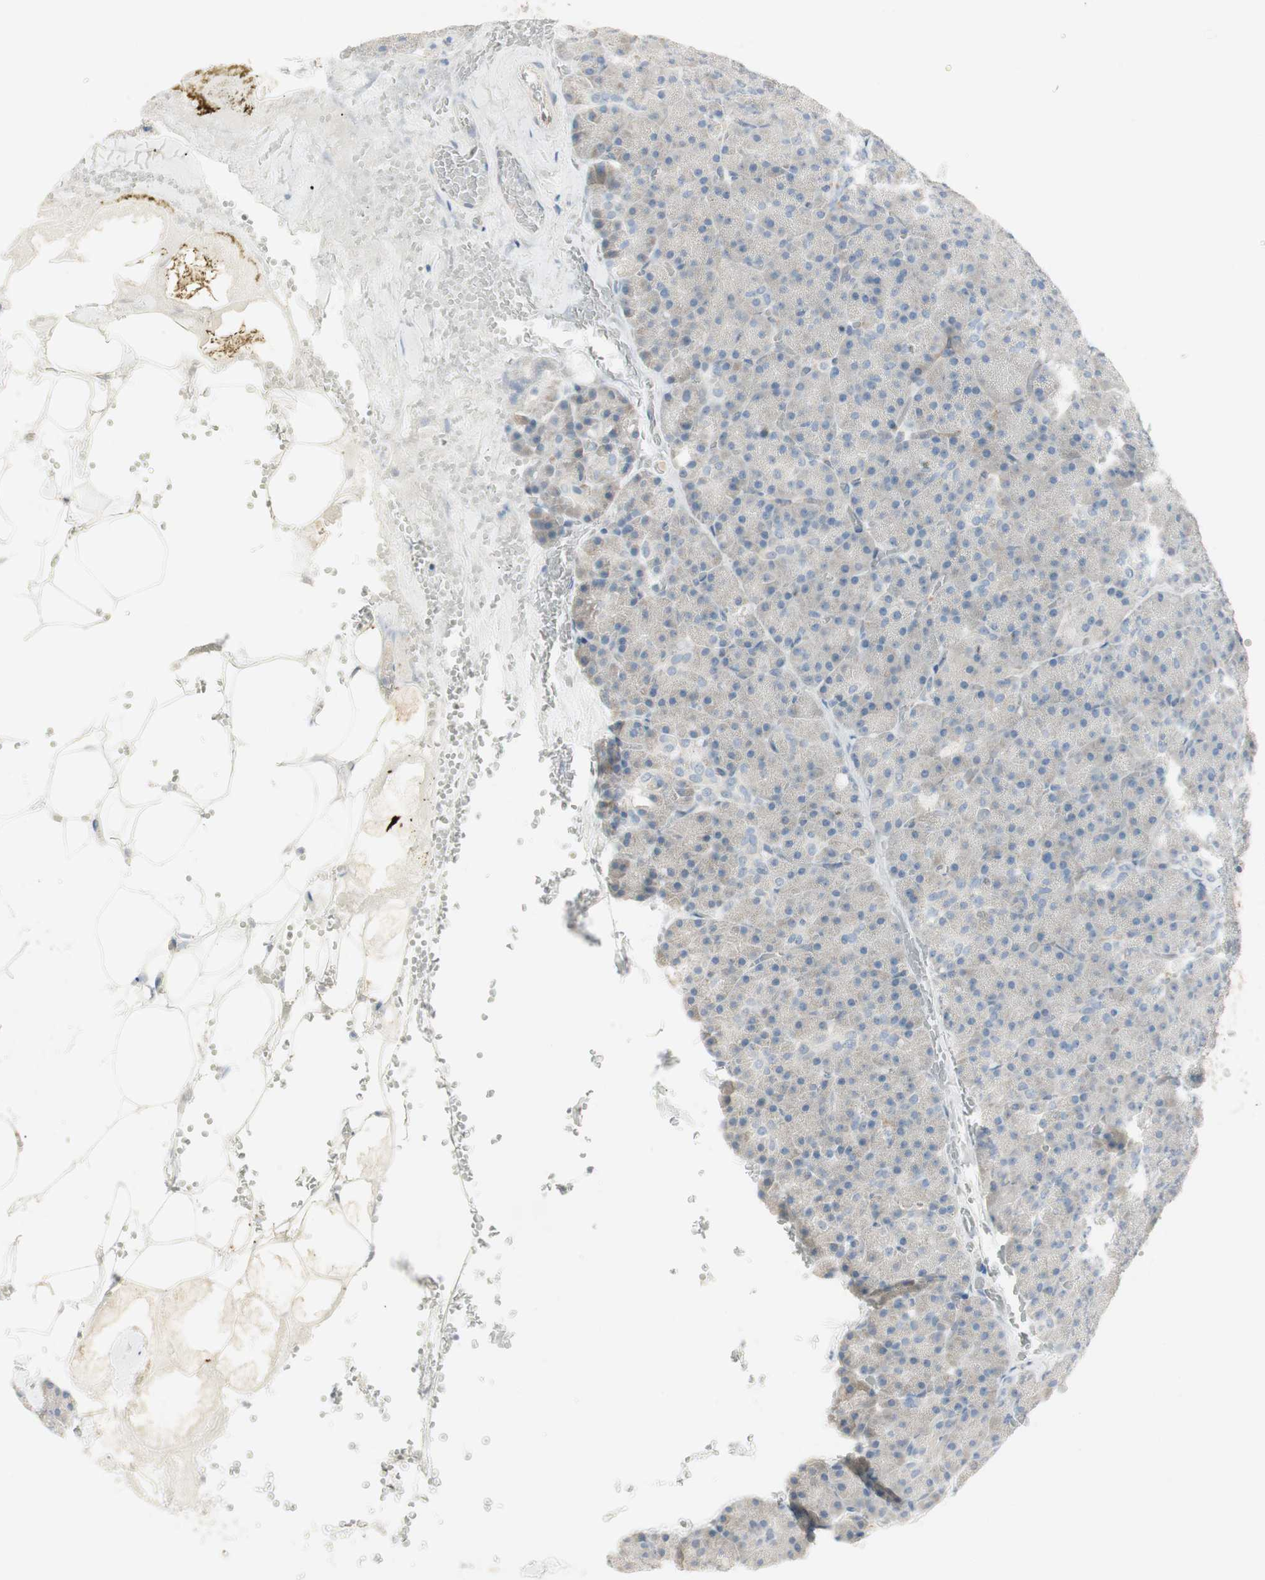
{"staining": {"intensity": "weak", "quantity": "<25%", "location": "cytoplasmic/membranous"}, "tissue": "pancreas", "cell_type": "Exocrine glandular cells", "image_type": "normal", "snomed": [{"axis": "morphology", "description": "Normal tissue, NOS"}, {"axis": "topography", "description": "Pancreas"}], "caption": "Human pancreas stained for a protein using immunohistochemistry displays no staining in exocrine glandular cells.", "gene": "STON1", "patient": {"sex": "female", "age": 35}}